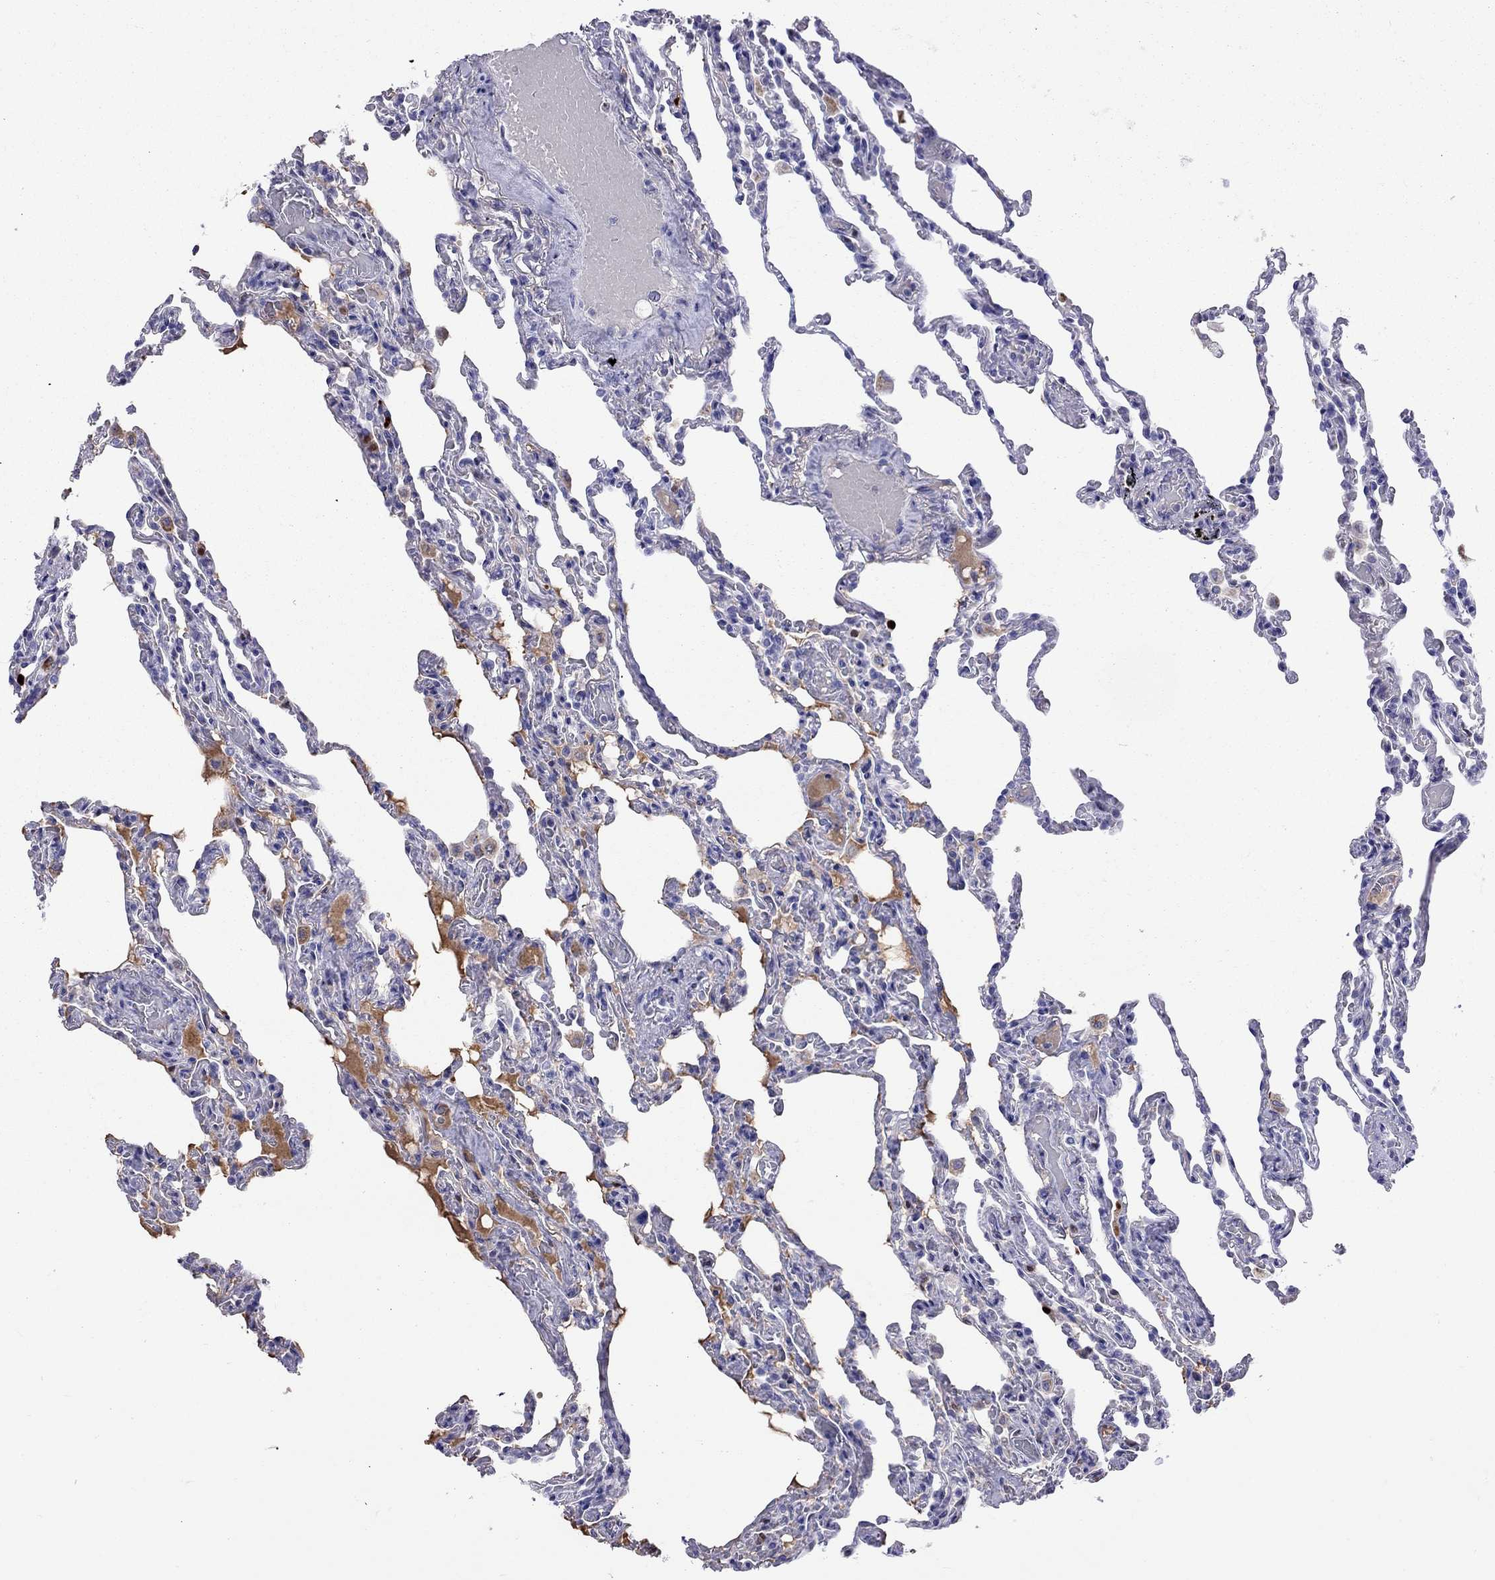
{"staining": {"intensity": "negative", "quantity": "none", "location": "none"}, "tissue": "lung", "cell_type": "Alveolar cells", "image_type": "normal", "snomed": [{"axis": "morphology", "description": "Normal tissue, NOS"}, {"axis": "topography", "description": "Lung"}], "caption": "This is an immunohistochemistry (IHC) image of normal lung. There is no expression in alveolar cells.", "gene": "SERPINA3", "patient": {"sex": "female", "age": 43}}